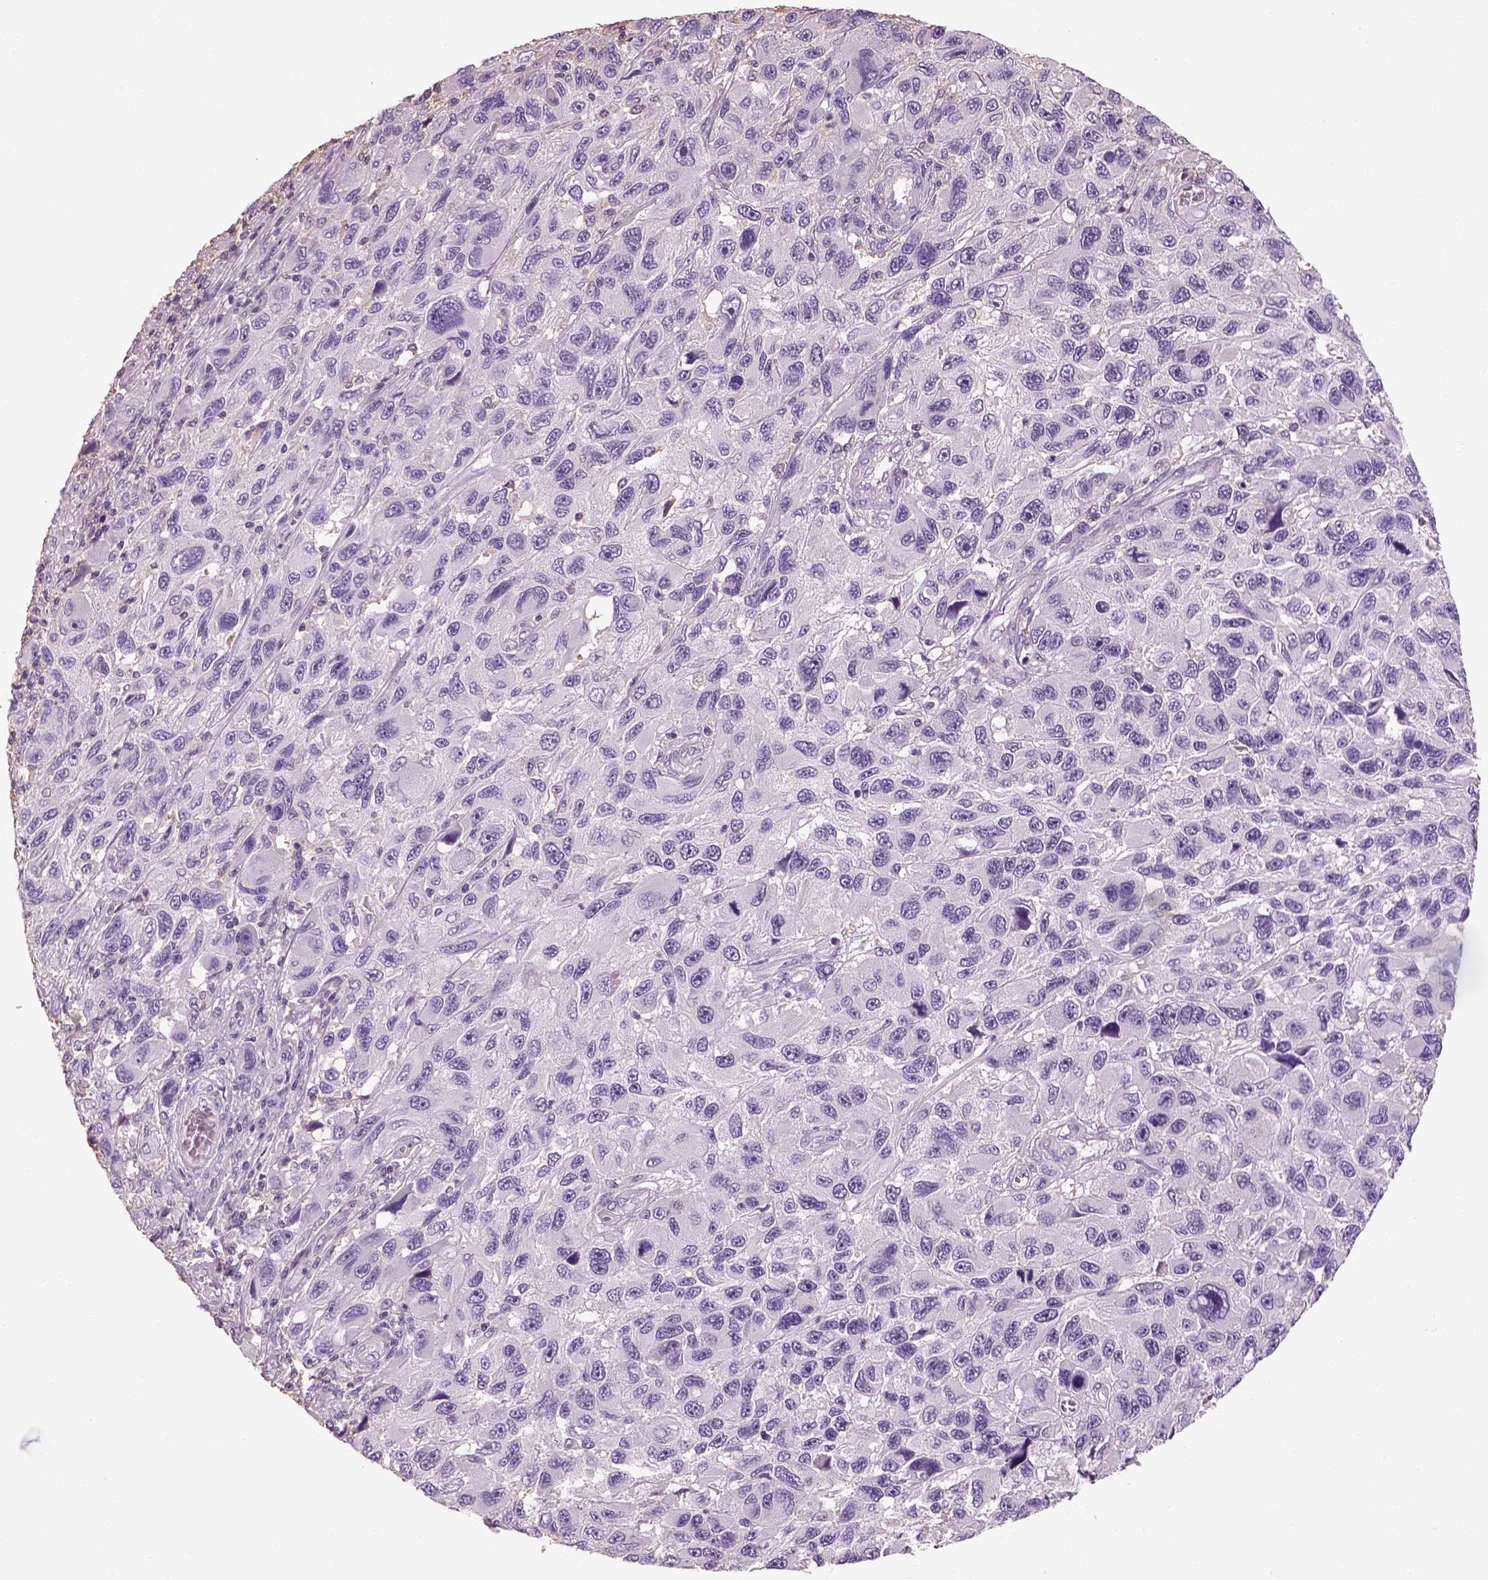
{"staining": {"intensity": "negative", "quantity": "none", "location": "none"}, "tissue": "melanoma", "cell_type": "Tumor cells", "image_type": "cancer", "snomed": [{"axis": "morphology", "description": "Malignant melanoma, NOS"}, {"axis": "topography", "description": "Skin"}], "caption": "Tumor cells show no significant protein staining in malignant melanoma.", "gene": "OTUD6A", "patient": {"sex": "male", "age": 53}}